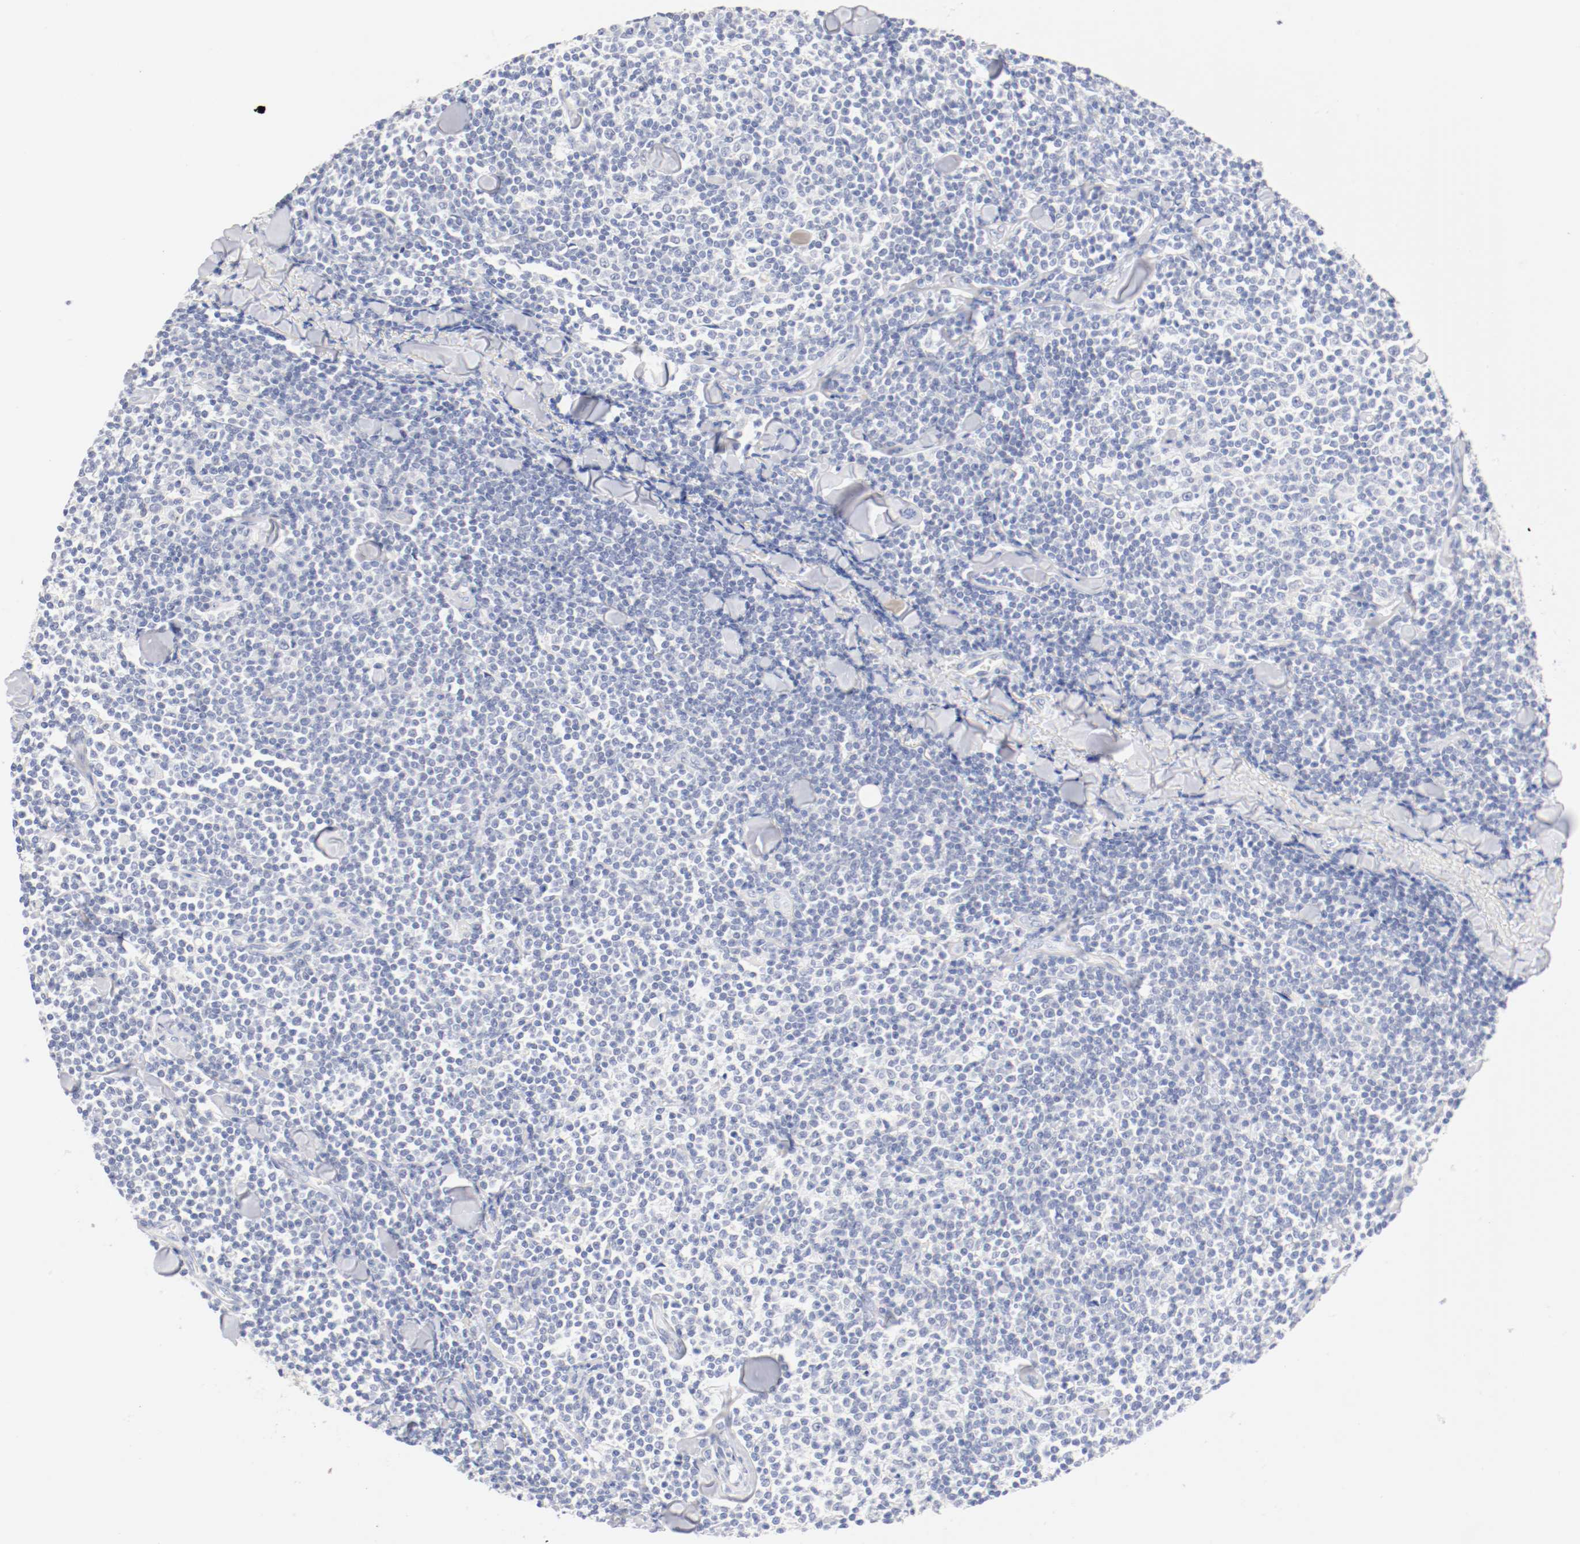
{"staining": {"intensity": "negative", "quantity": "none", "location": "none"}, "tissue": "lymphoma", "cell_type": "Tumor cells", "image_type": "cancer", "snomed": [{"axis": "morphology", "description": "Malignant lymphoma, non-Hodgkin's type, Low grade"}, {"axis": "topography", "description": "Soft tissue"}], "caption": "High magnification brightfield microscopy of lymphoma stained with DAB (3,3'-diaminobenzidine) (brown) and counterstained with hematoxylin (blue): tumor cells show no significant staining.", "gene": "HOMER1", "patient": {"sex": "male", "age": 92}}